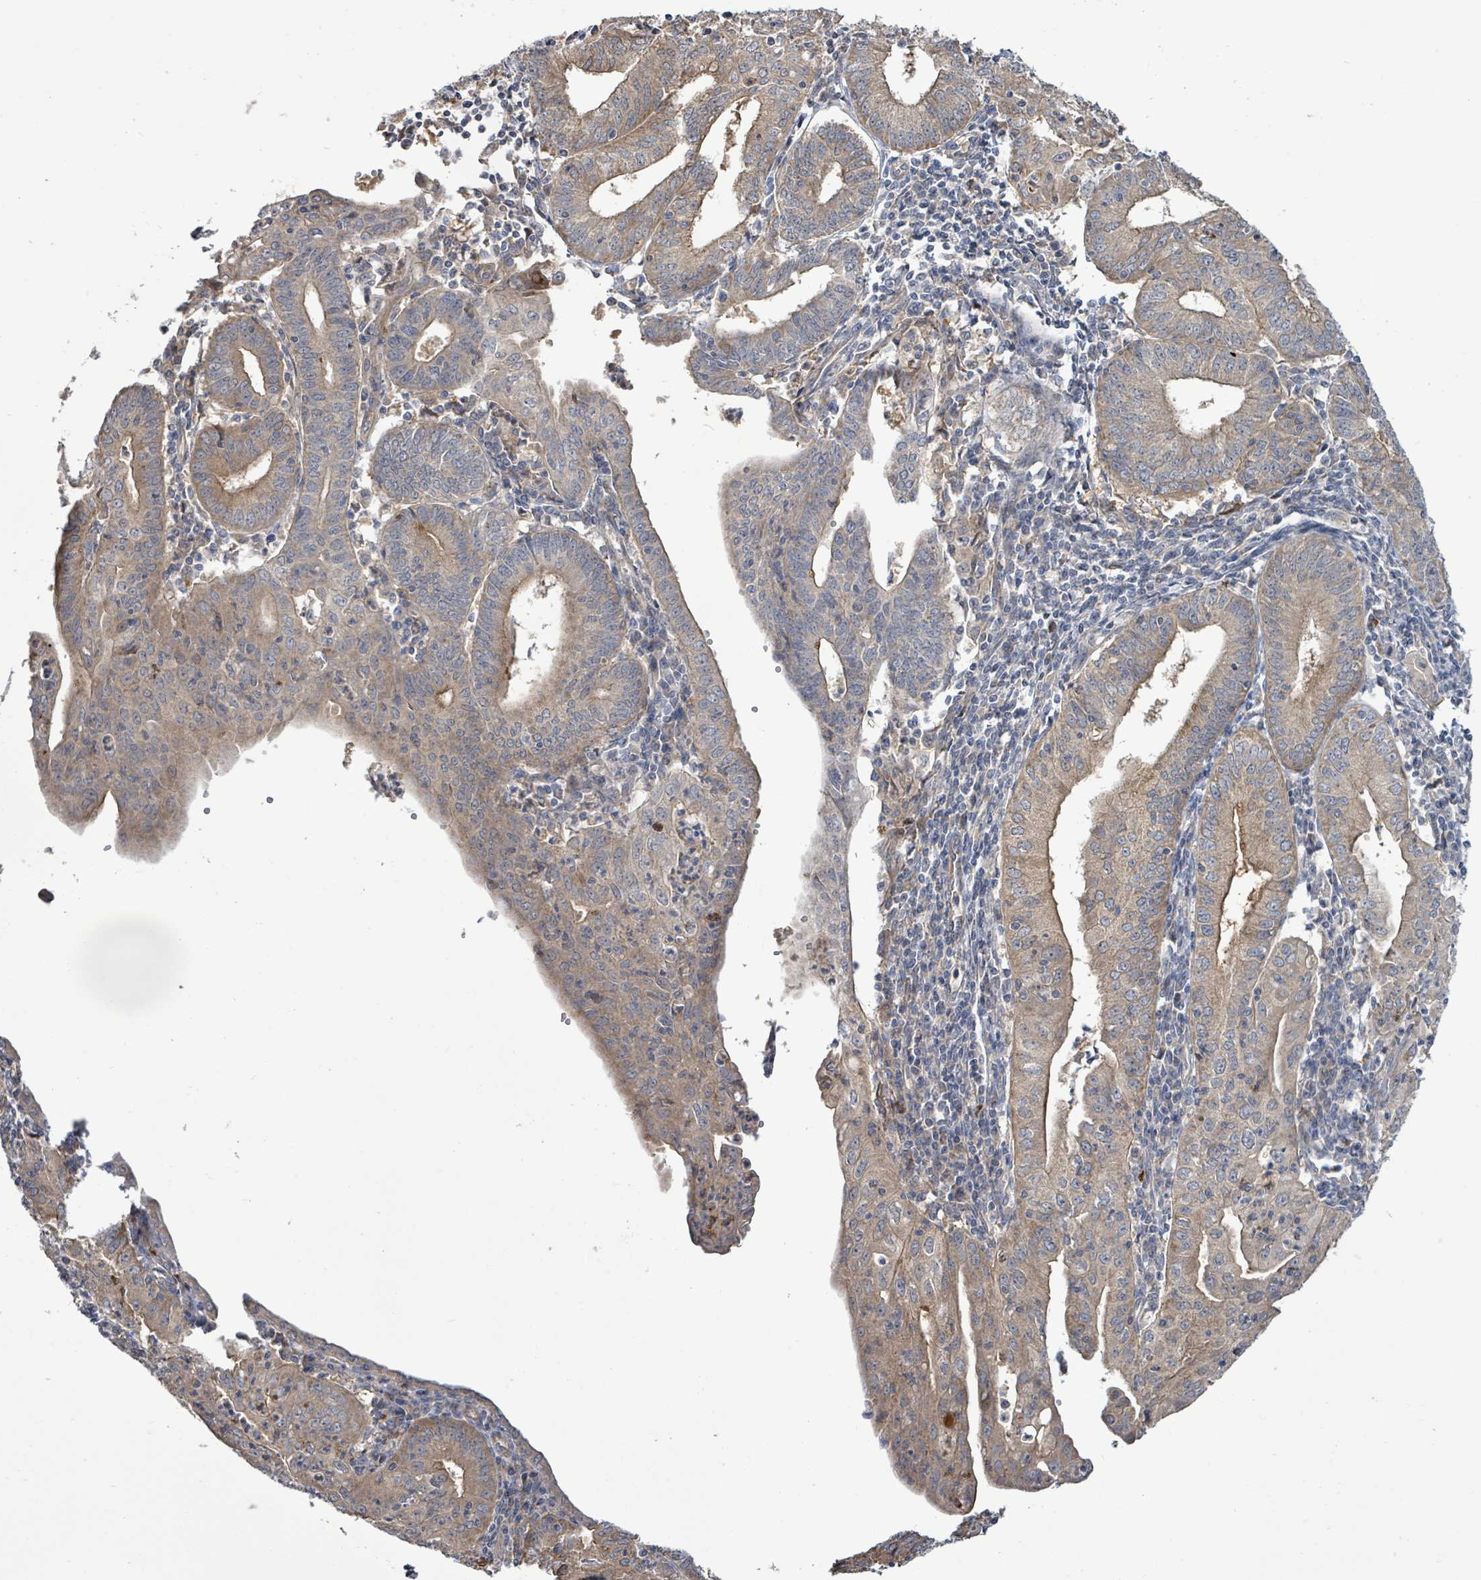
{"staining": {"intensity": "moderate", "quantity": ">75%", "location": "cytoplasmic/membranous"}, "tissue": "endometrial cancer", "cell_type": "Tumor cells", "image_type": "cancer", "snomed": [{"axis": "morphology", "description": "Adenocarcinoma, NOS"}, {"axis": "topography", "description": "Endometrium"}], "caption": "High-power microscopy captured an immunohistochemistry (IHC) histopathology image of endometrial adenocarcinoma, revealing moderate cytoplasmic/membranous expression in approximately >75% of tumor cells.", "gene": "KBTBD11", "patient": {"sex": "female", "age": 60}}